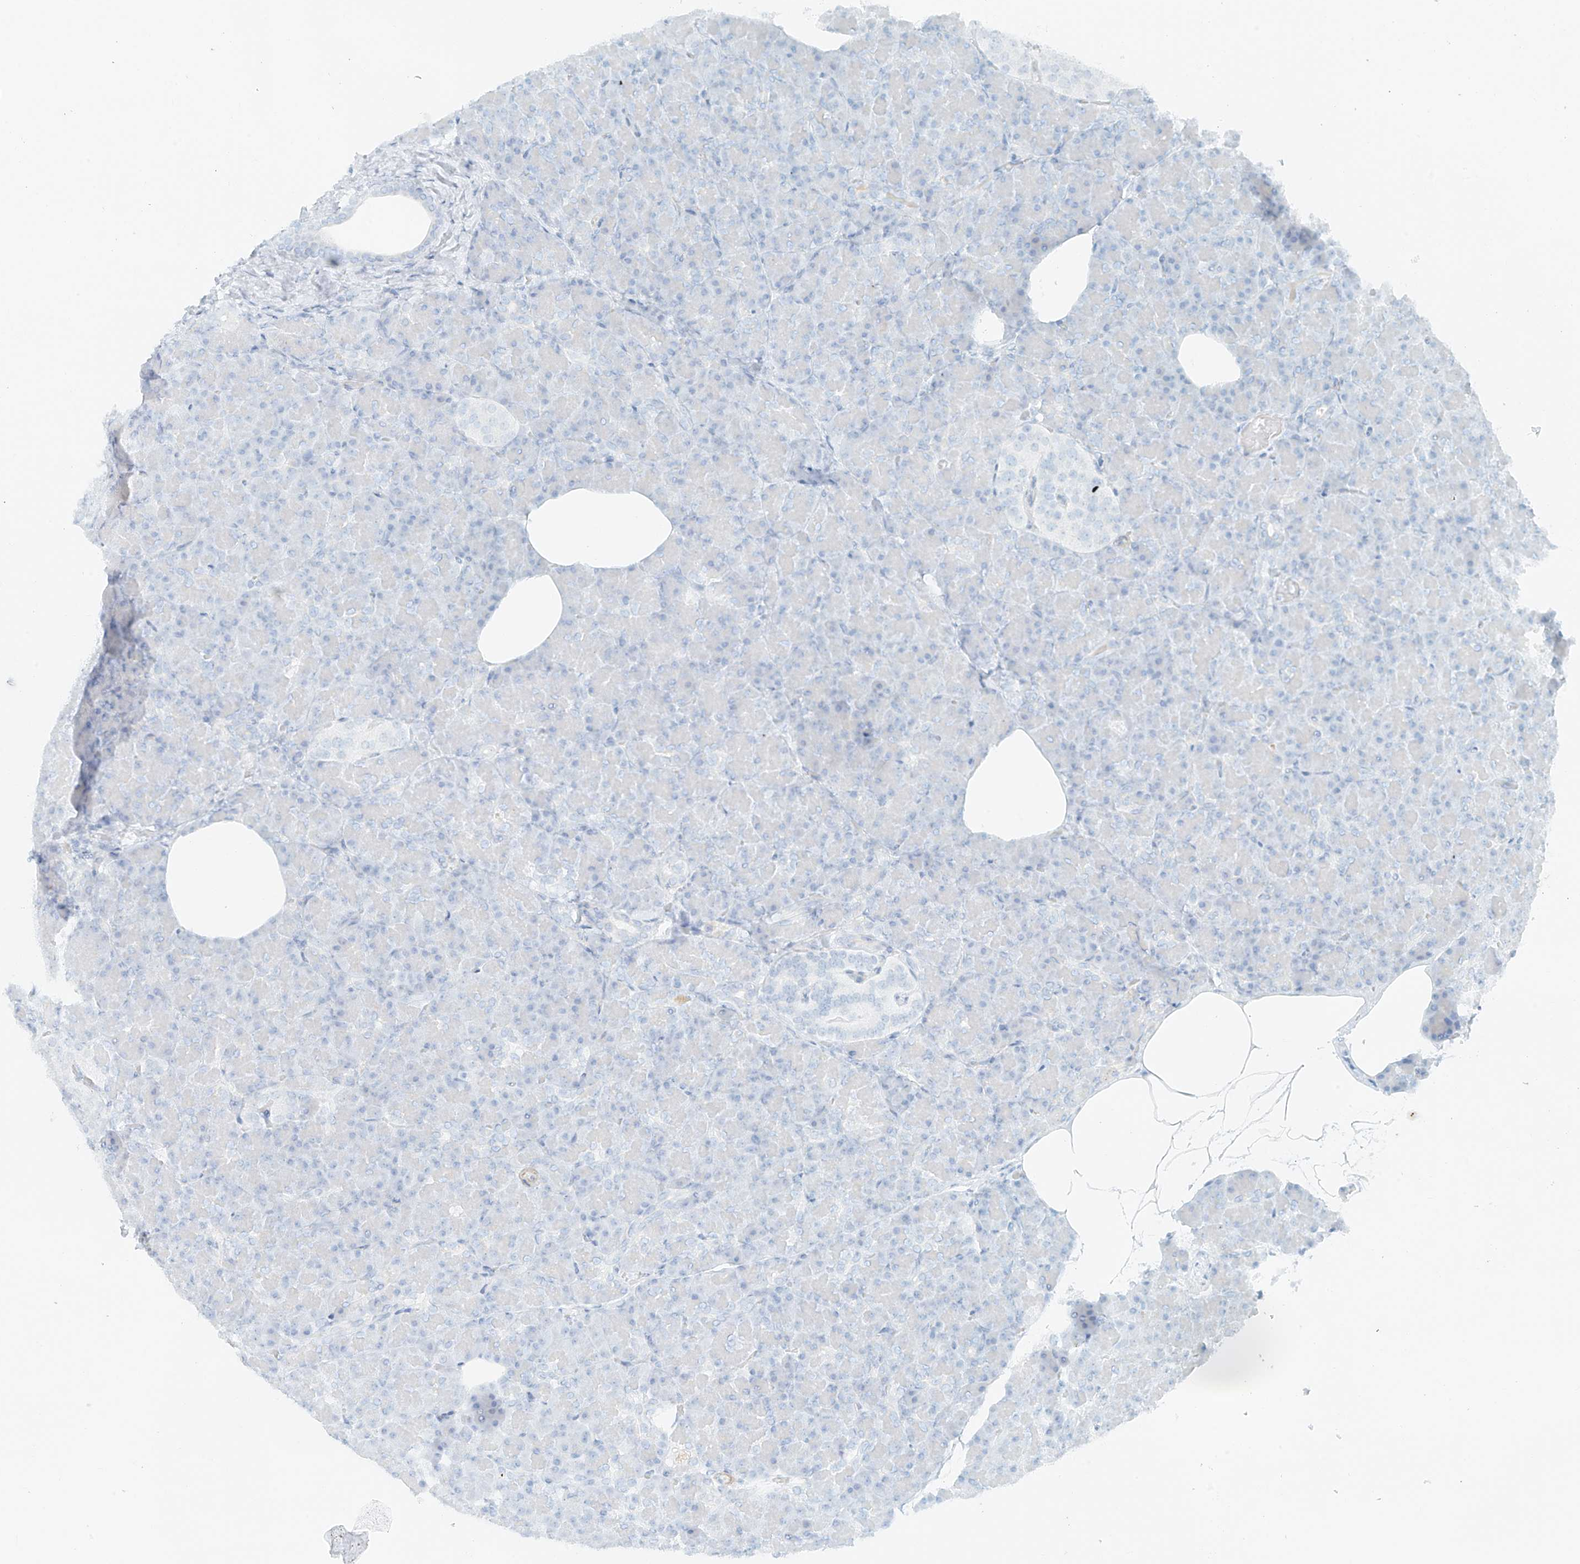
{"staining": {"intensity": "negative", "quantity": "none", "location": "none"}, "tissue": "pancreas", "cell_type": "Exocrine glandular cells", "image_type": "normal", "snomed": [{"axis": "morphology", "description": "Normal tissue, NOS"}, {"axis": "topography", "description": "Pancreas"}], "caption": "An image of pancreas stained for a protein shows no brown staining in exocrine glandular cells.", "gene": "SMCP", "patient": {"sex": "female", "age": 43}}